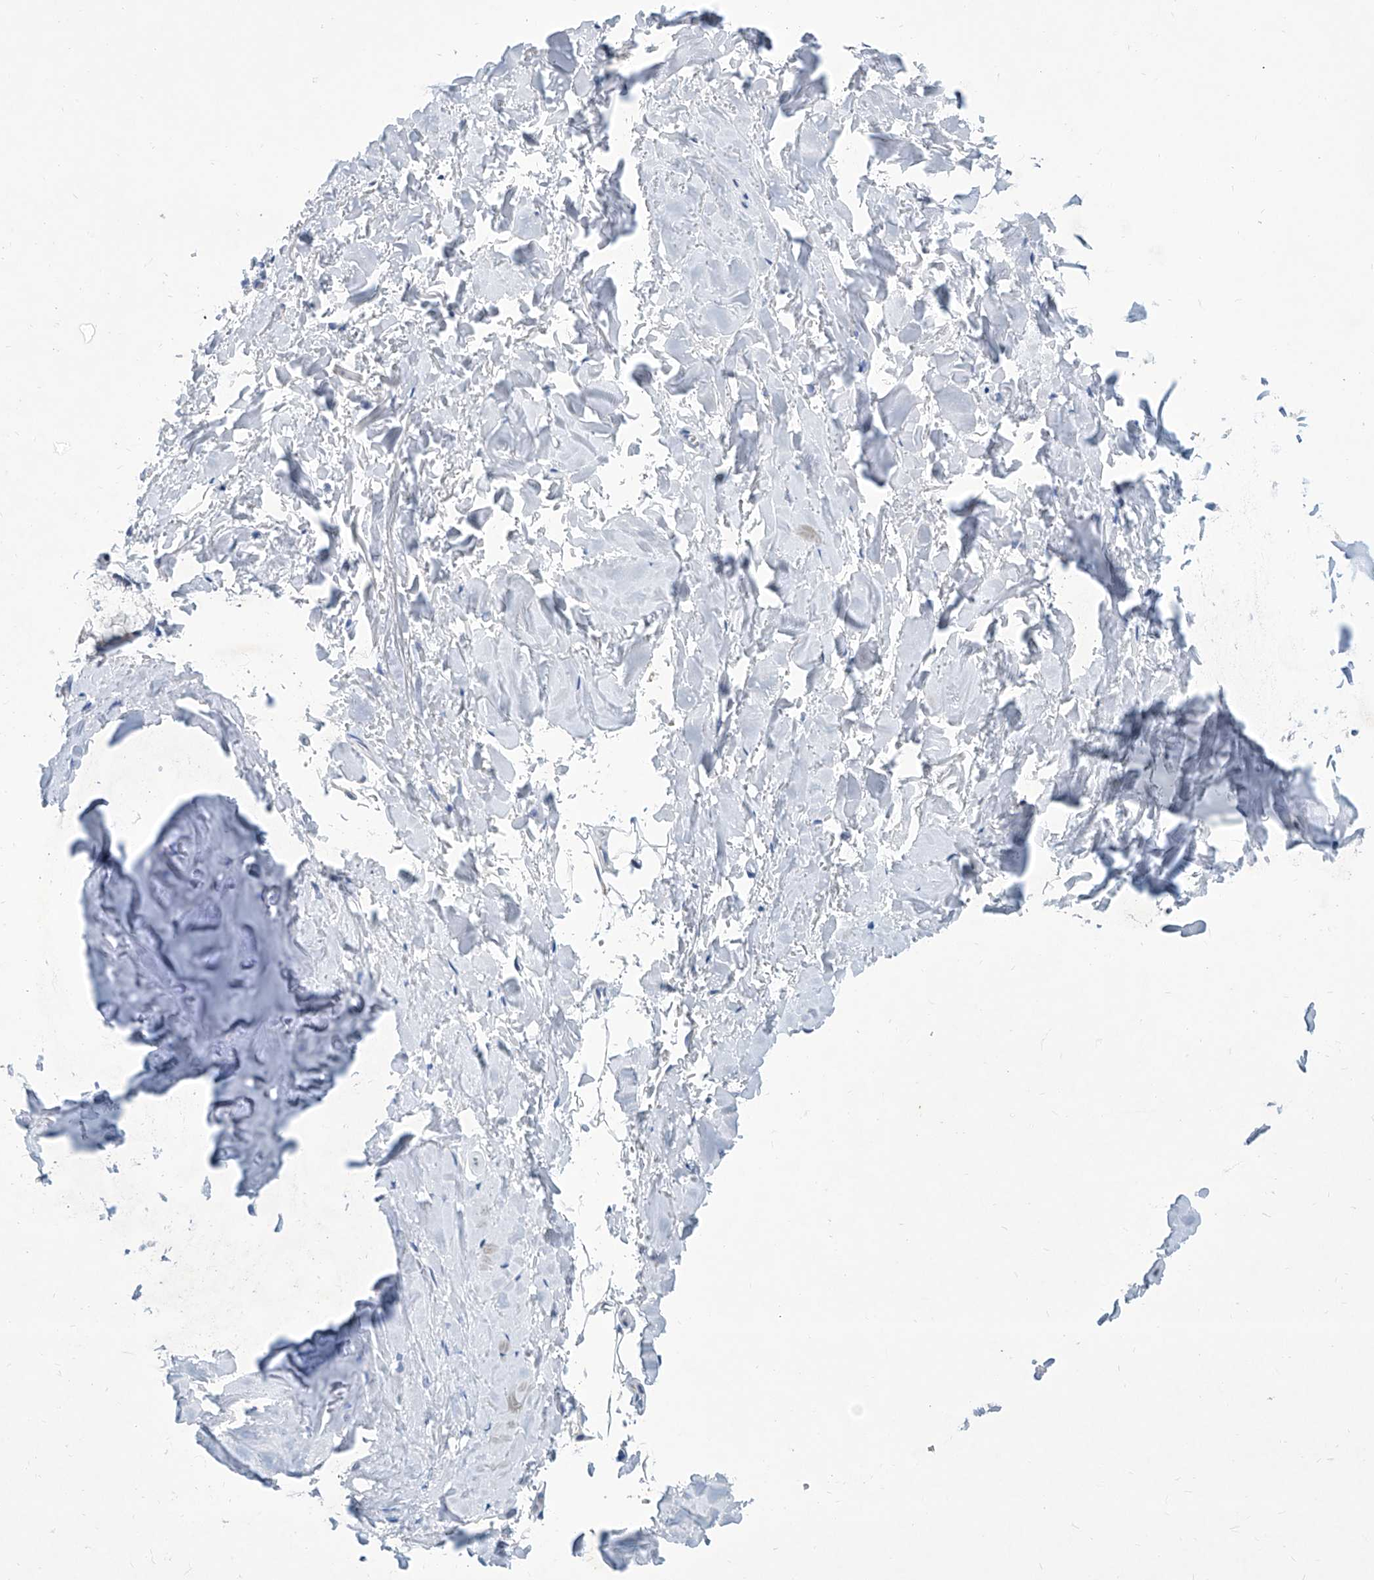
{"staining": {"intensity": "negative", "quantity": "none", "location": "none"}, "tissue": "adipose tissue", "cell_type": "Adipocytes", "image_type": "normal", "snomed": [{"axis": "morphology", "description": "Normal tissue, NOS"}, {"axis": "topography", "description": "Cartilage tissue"}], "caption": "IHC photomicrograph of unremarkable adipose tissue: human adipose tissue stained with DAB shows no significant protein positivity in adipocytes.", "gene": "ZNF519", "patient": {"sex": "female", "age": 63}}